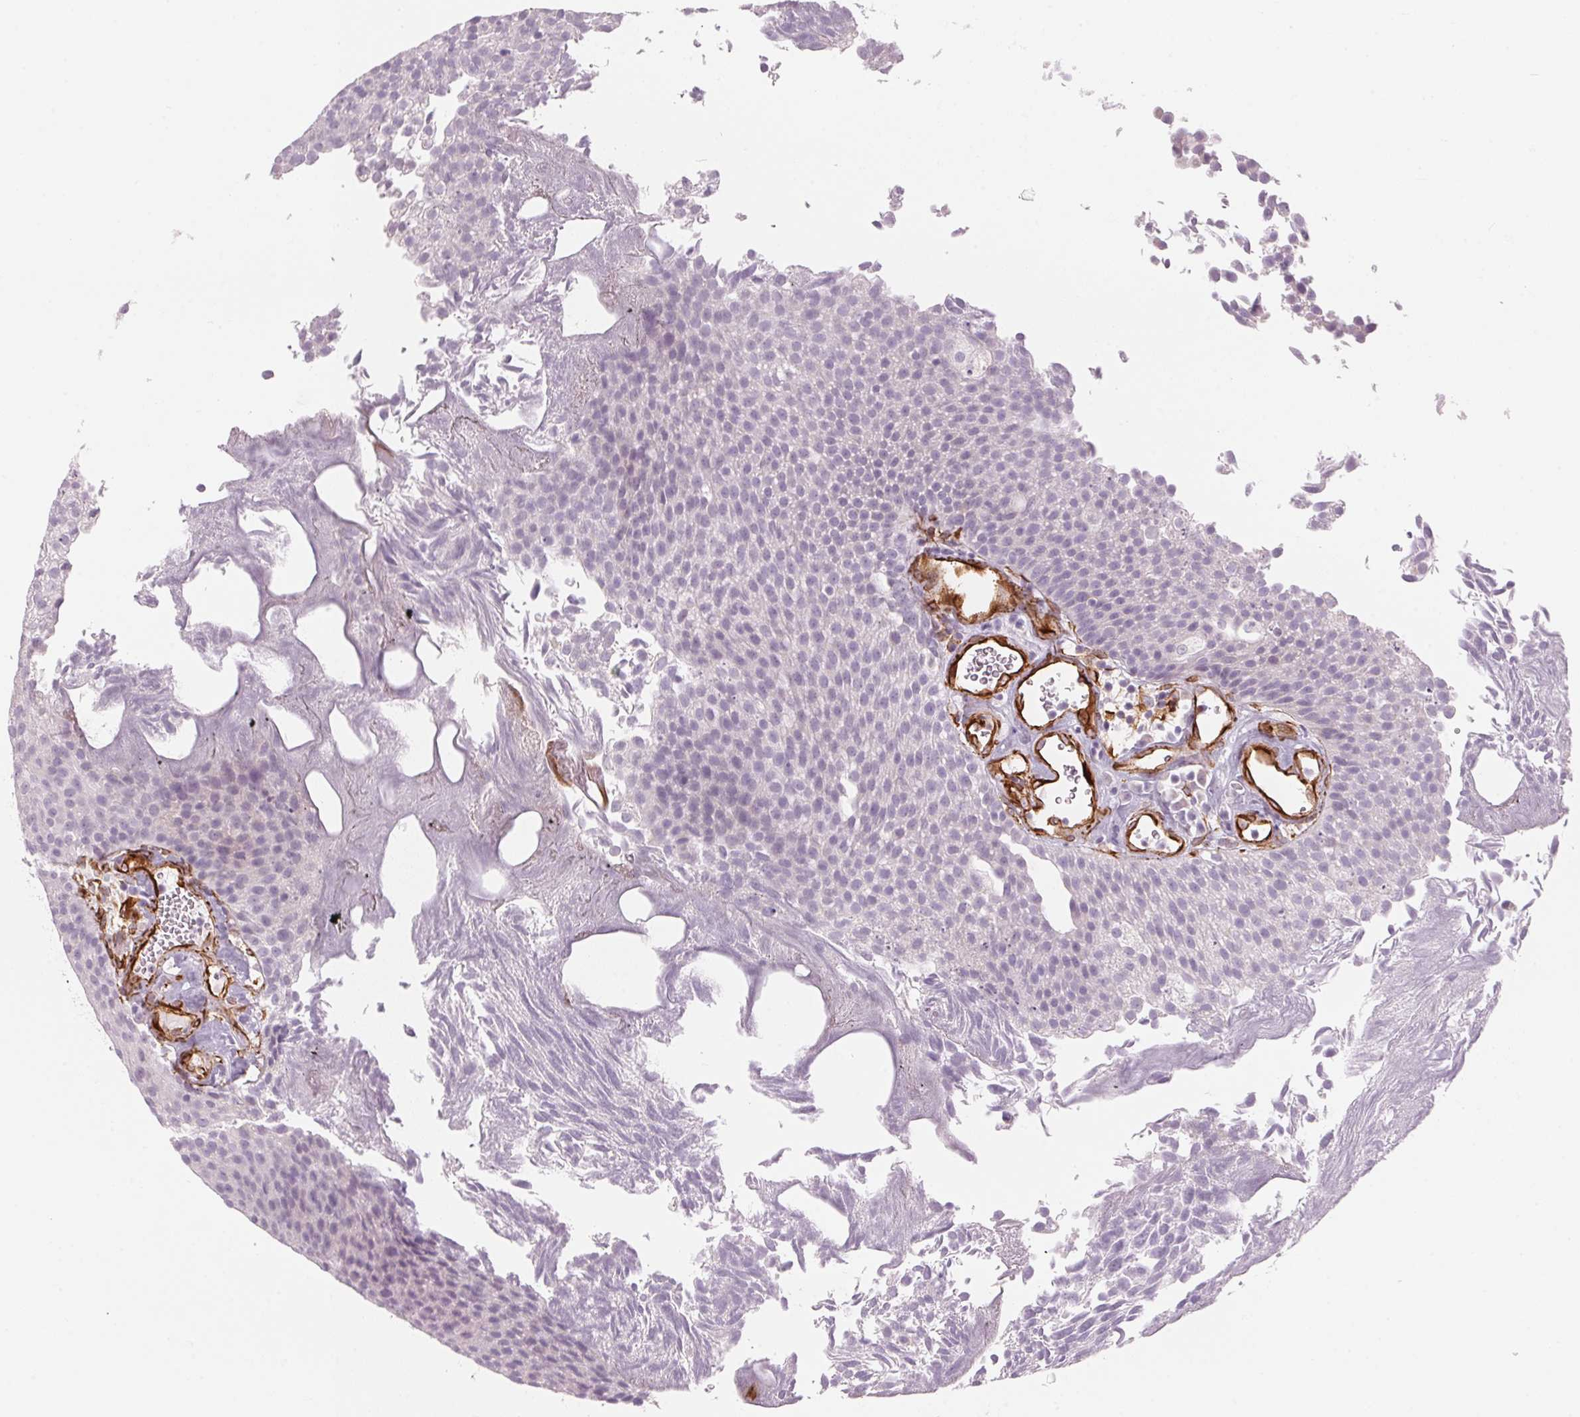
{"staining": {"intensity": "negative", "quantity": "none", "location": "none"}, "tissue": "urothelial cancer", "cell_type": "Tumor cells", "image_type": "cancer", "snomed": [{"axis": "morphology", "description": "Urothelial carcinoma, Low grade"}, {"axis": "topography", "description": "Urinary bladder"}], "caption": "Tumor cells show no significant protein staining in urothelial cancer.", "gene": "CLPS", "patient": {"sex": "female", "age": 79}}